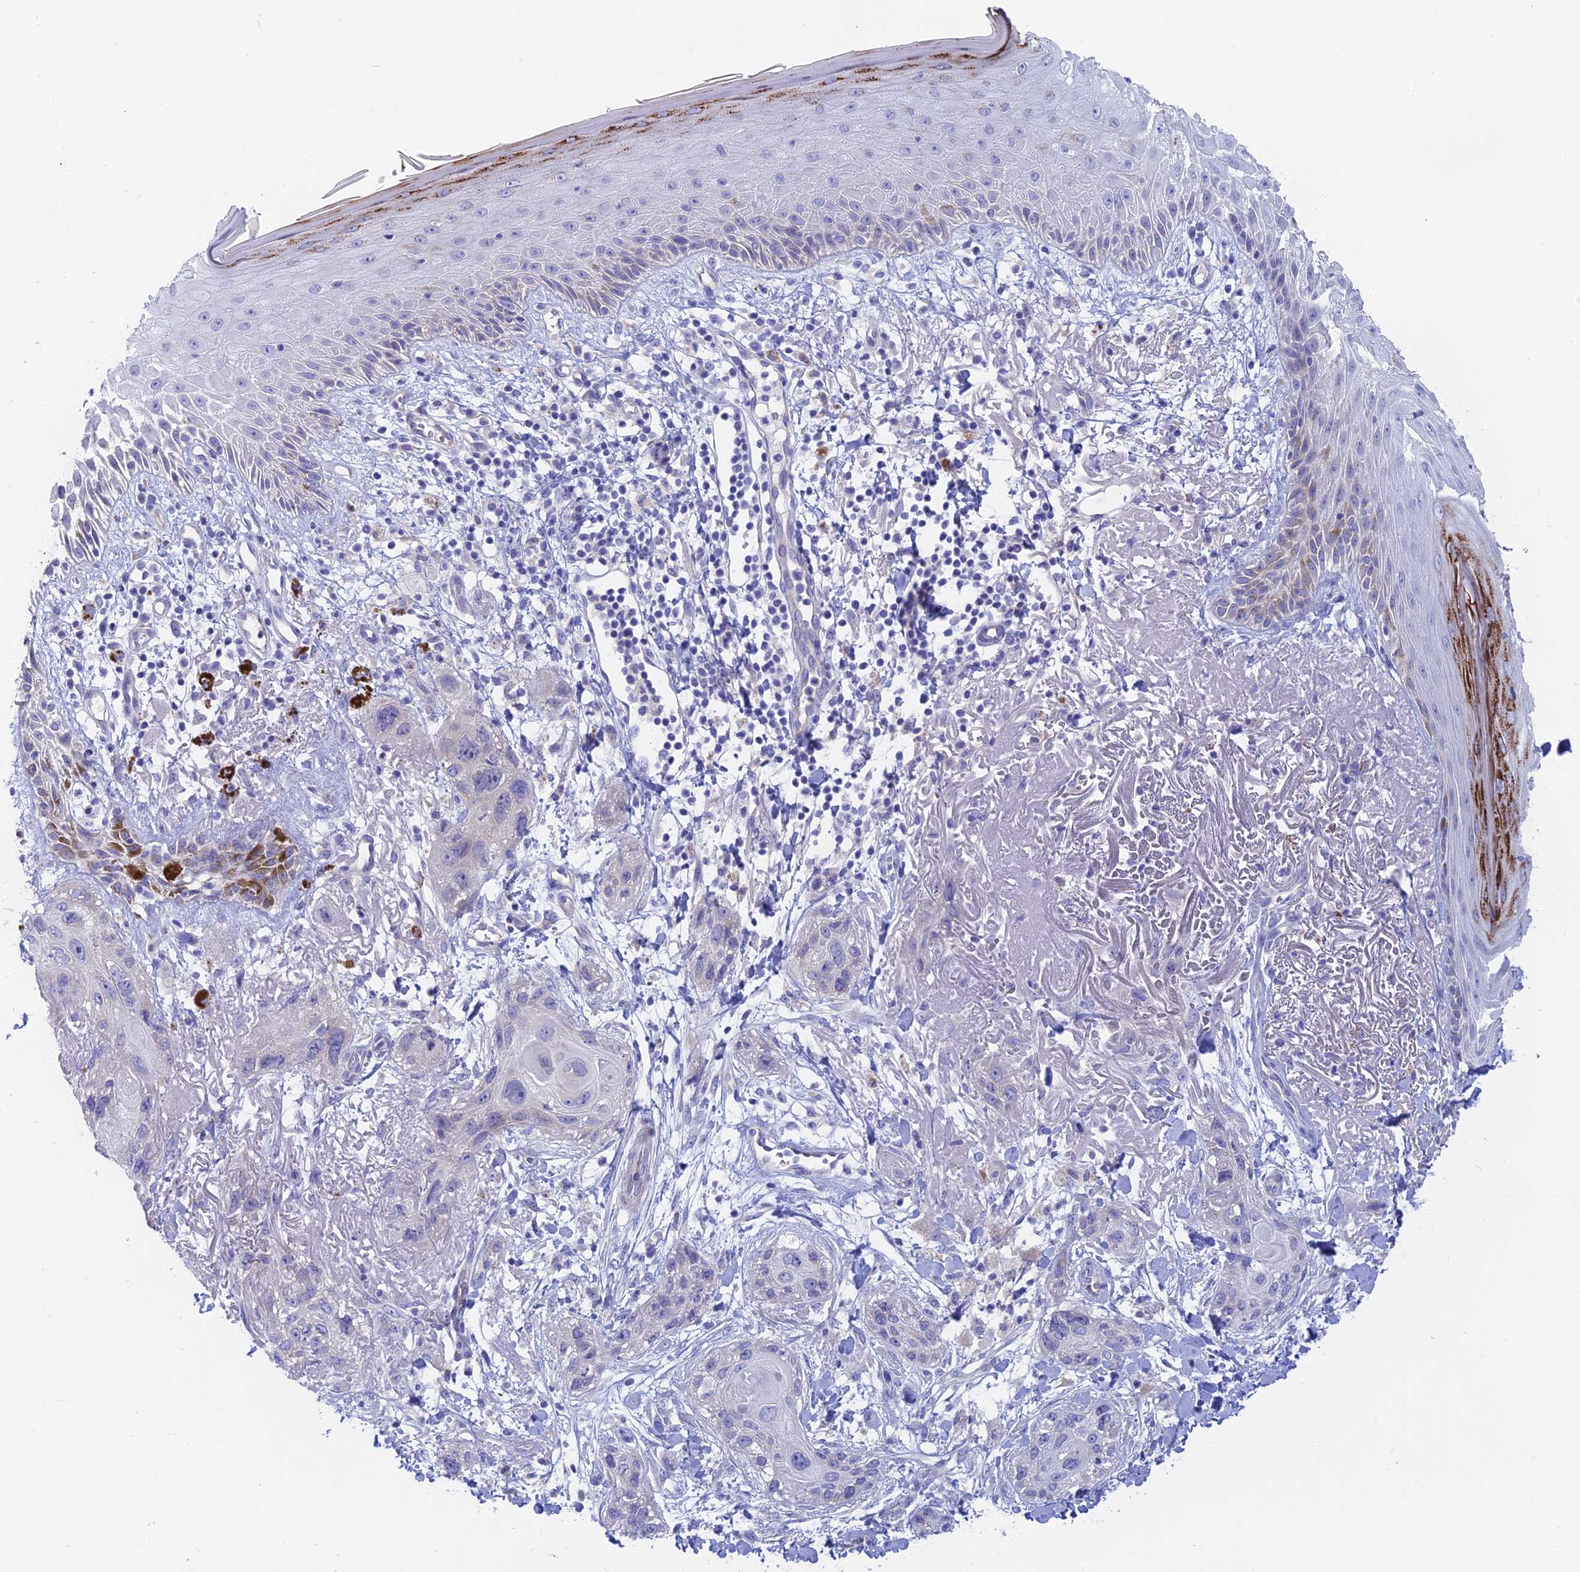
{"staining": {"intensity": "negative", "quantity": "none", "location": "none"}, "tissue": "skin cancer", "cell_type": "Tumor cells", "image_type": "cancer", "snomed": [{"axis": "morphology", "description": "Normal tissue, NOS"}, {"axis": "morphology", "description": "Squamous cell carcinoma, NOS"}, {"axis": "topography", "description": "Skin"}], "caption": "This is an IHC micrograph of human squamous cell carcinoma (skin). There is no expression in tumor cells.", "gene": "GLB1L", "patient": {"sex": "male", "age": 72}}